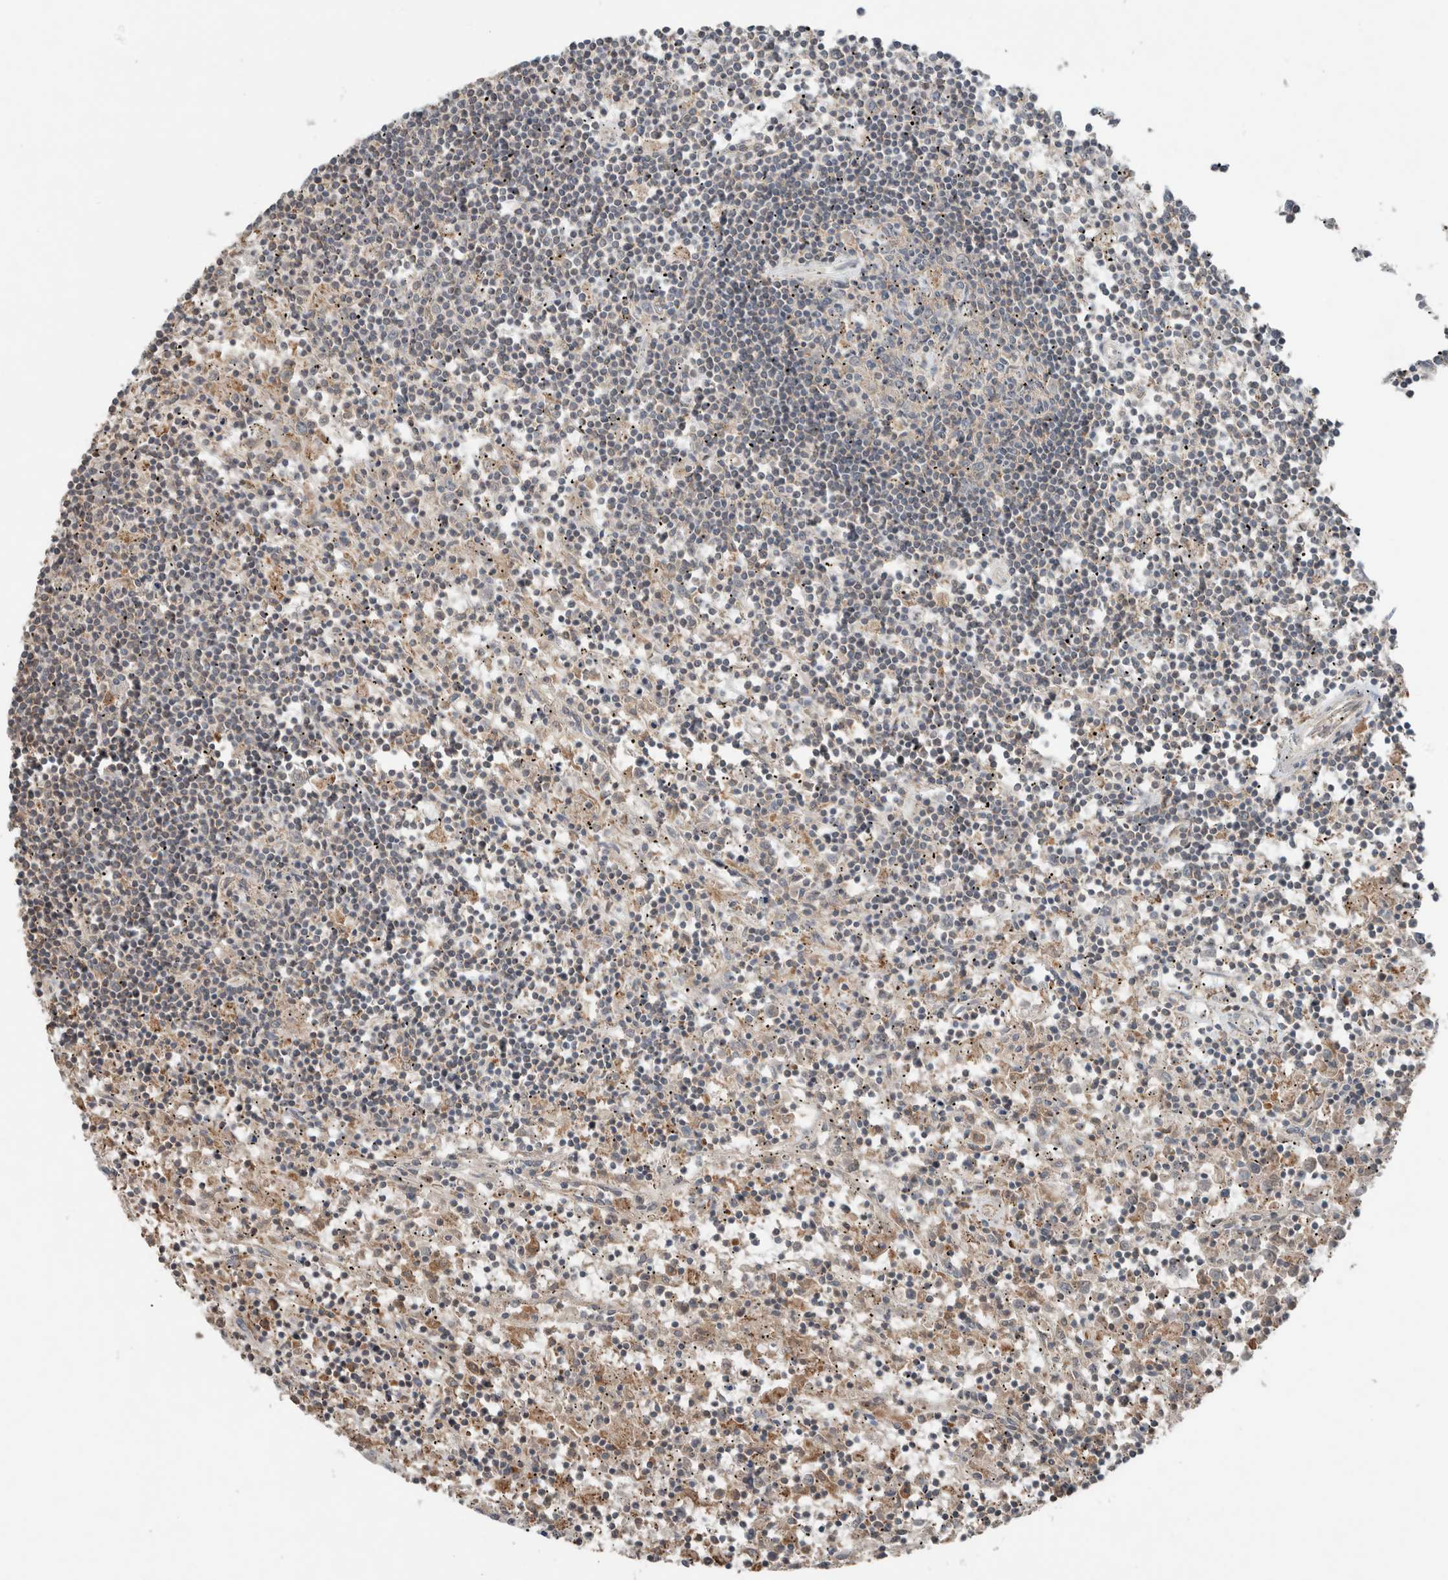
{"staining": {"intensity": "weak", "quantity": "<25%", "location": "cytoplasmic/membranous"}, "tissue": "lymphoma", "cell_type": "Tumor cells", "image_type": "cancer", "snomed": [{"axis": "morphology", "description": "Malignant lymphoma, non-Hodgkin's type, Low grade"}, {"axis": "topography", "description": "Spleen"}], "caption": "This is an IHC image of lymphoma. There is no positivity in tumor cells.", "gene": "KLK14", "patient": {"sex": "male", "age": 76}}